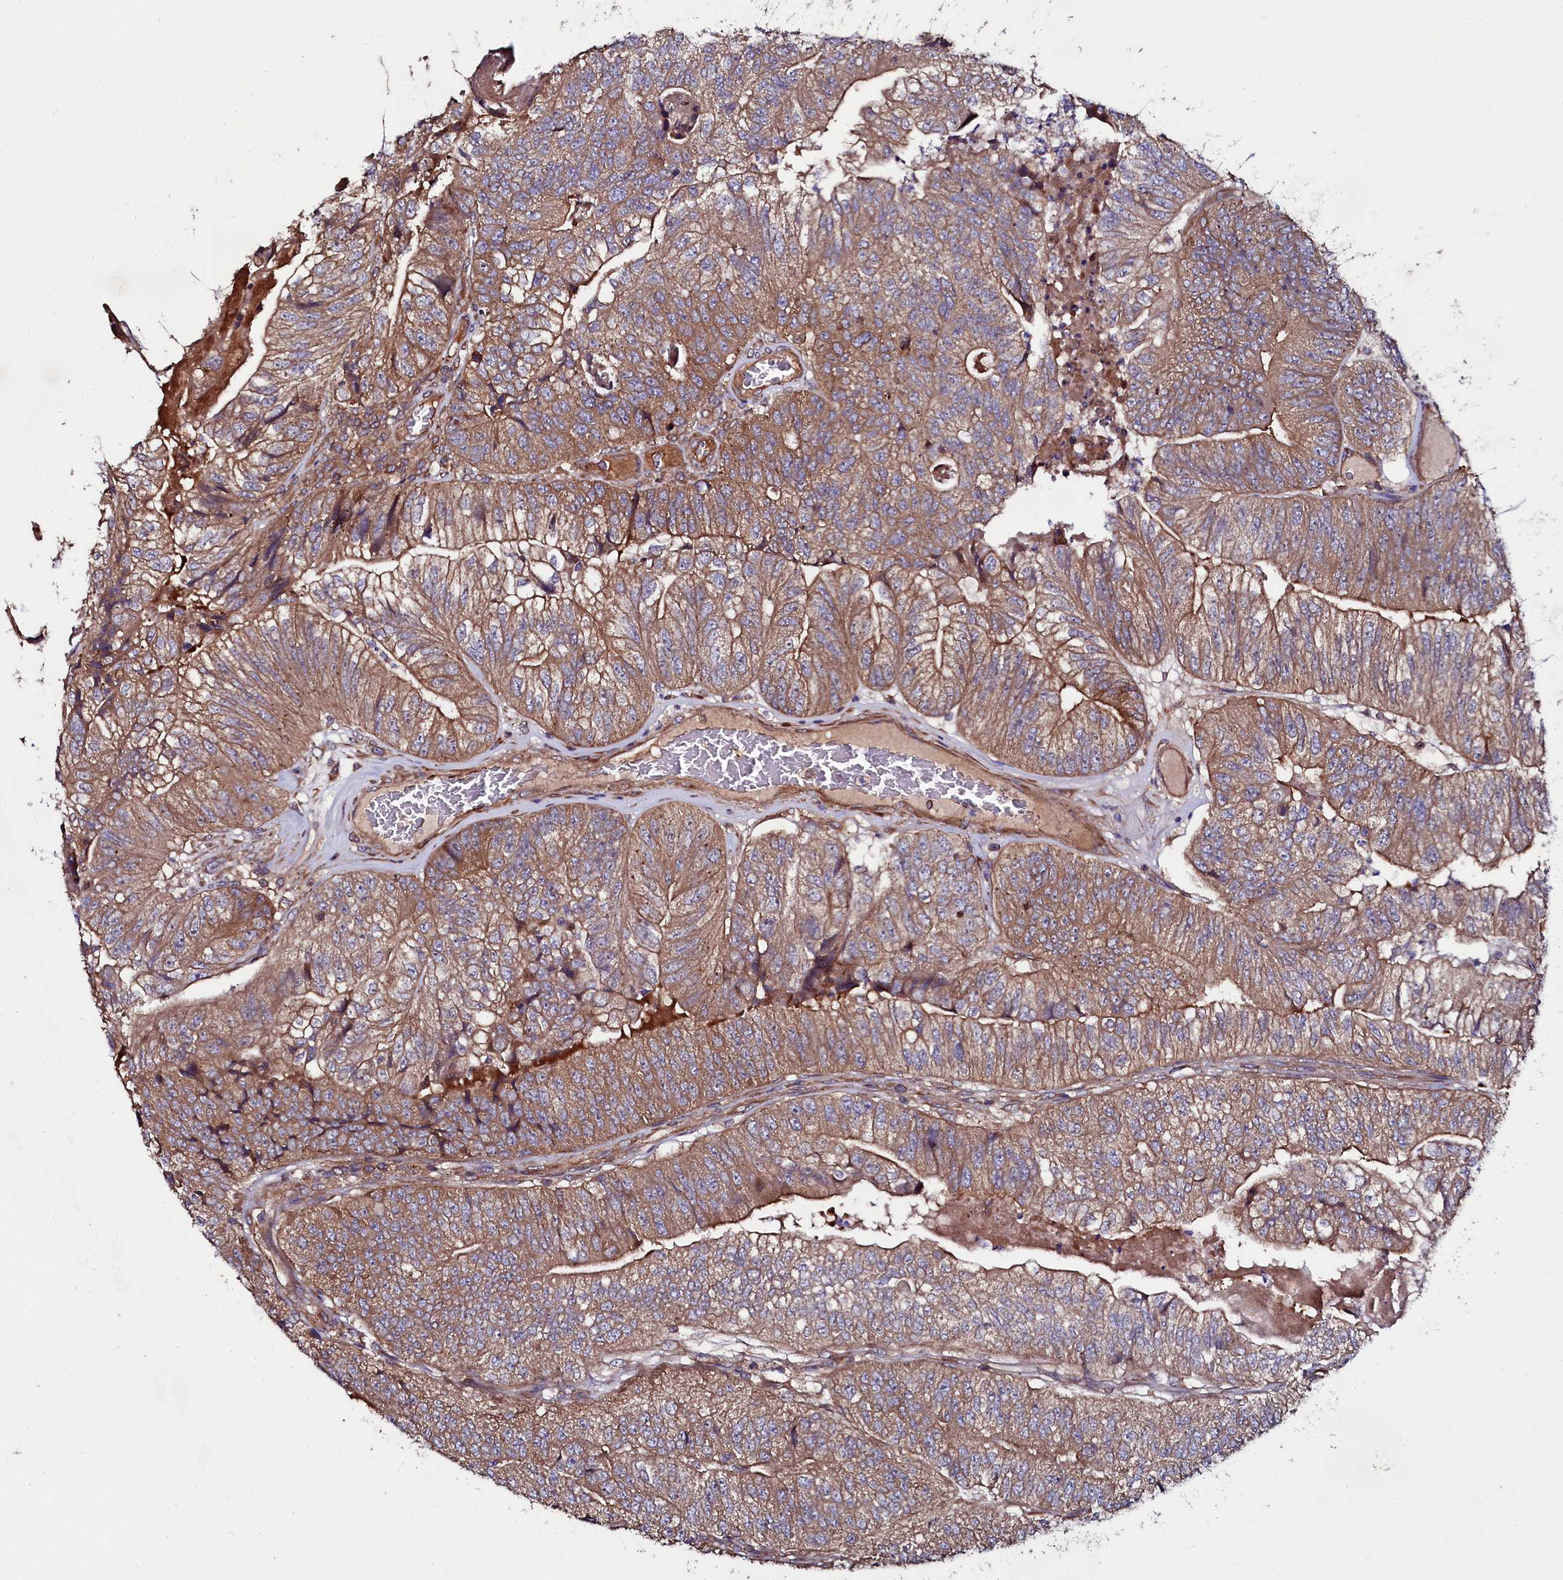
{"staining": {"intensity": "moderate", "quantity": ">75%", "location": "cytoplasmic/membranous"}, "tissue": "colorectal cancer", "cell_type": "Tumor cells", "image_type": "cancer", "snomed": [{"axis": "morphology", "description": "Adenocarcinoma, NOS"}, {"axis": "topography", "description": "Colon"}], "caption": "IHC (DAB (3,3'-diaminobenzidine)) staining of human colorectal adenocarcinoma demonstrates moderate cytoplasmic/membranous protein staining in approximately >75% of tumor cells.", "gene": "USPL1", "patient": {"sex": "female", "age": 67}}